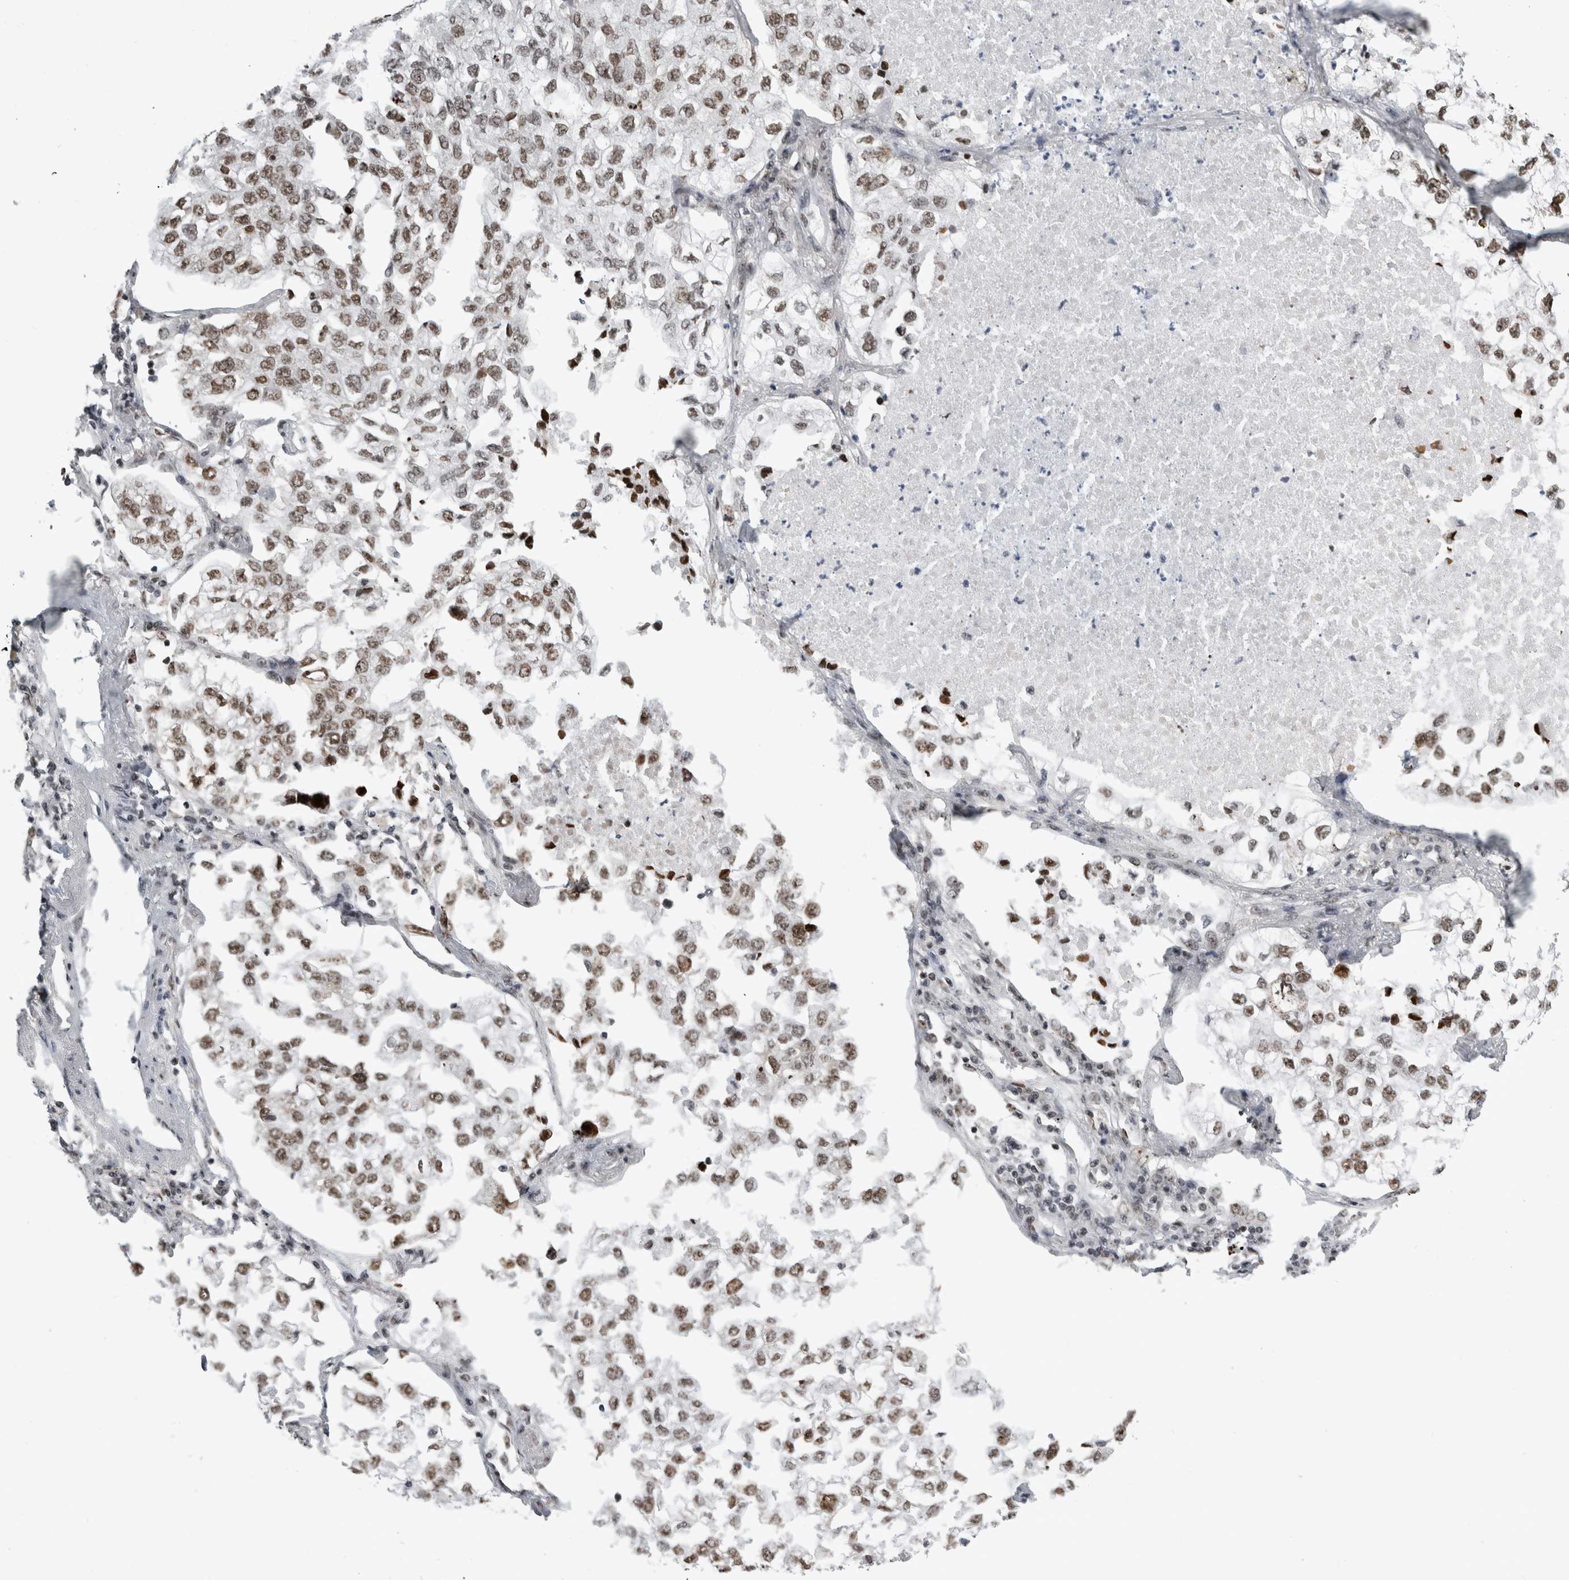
{"staining": {"intensity": "moderate", "quantity": "25%-75%", "location": "nuclear"}, "tissue": "lung cancer", "cell_type": "Tumor cells", "image_type": "cancer", "snomed": [{"axis": "morphology", "description": "Adenocarcinoma, NOS"}, {"axis": "topography", "description": "Lung"}], "caption": "An image showing moderate nuclear staining in approximately 25%-75% of tumor cells in lung adenocarcinoma, as visualized by brown immunohistochemical staining.", "gene": "ZSCAN2", "patient": {"sex": "male", "age": 63}}